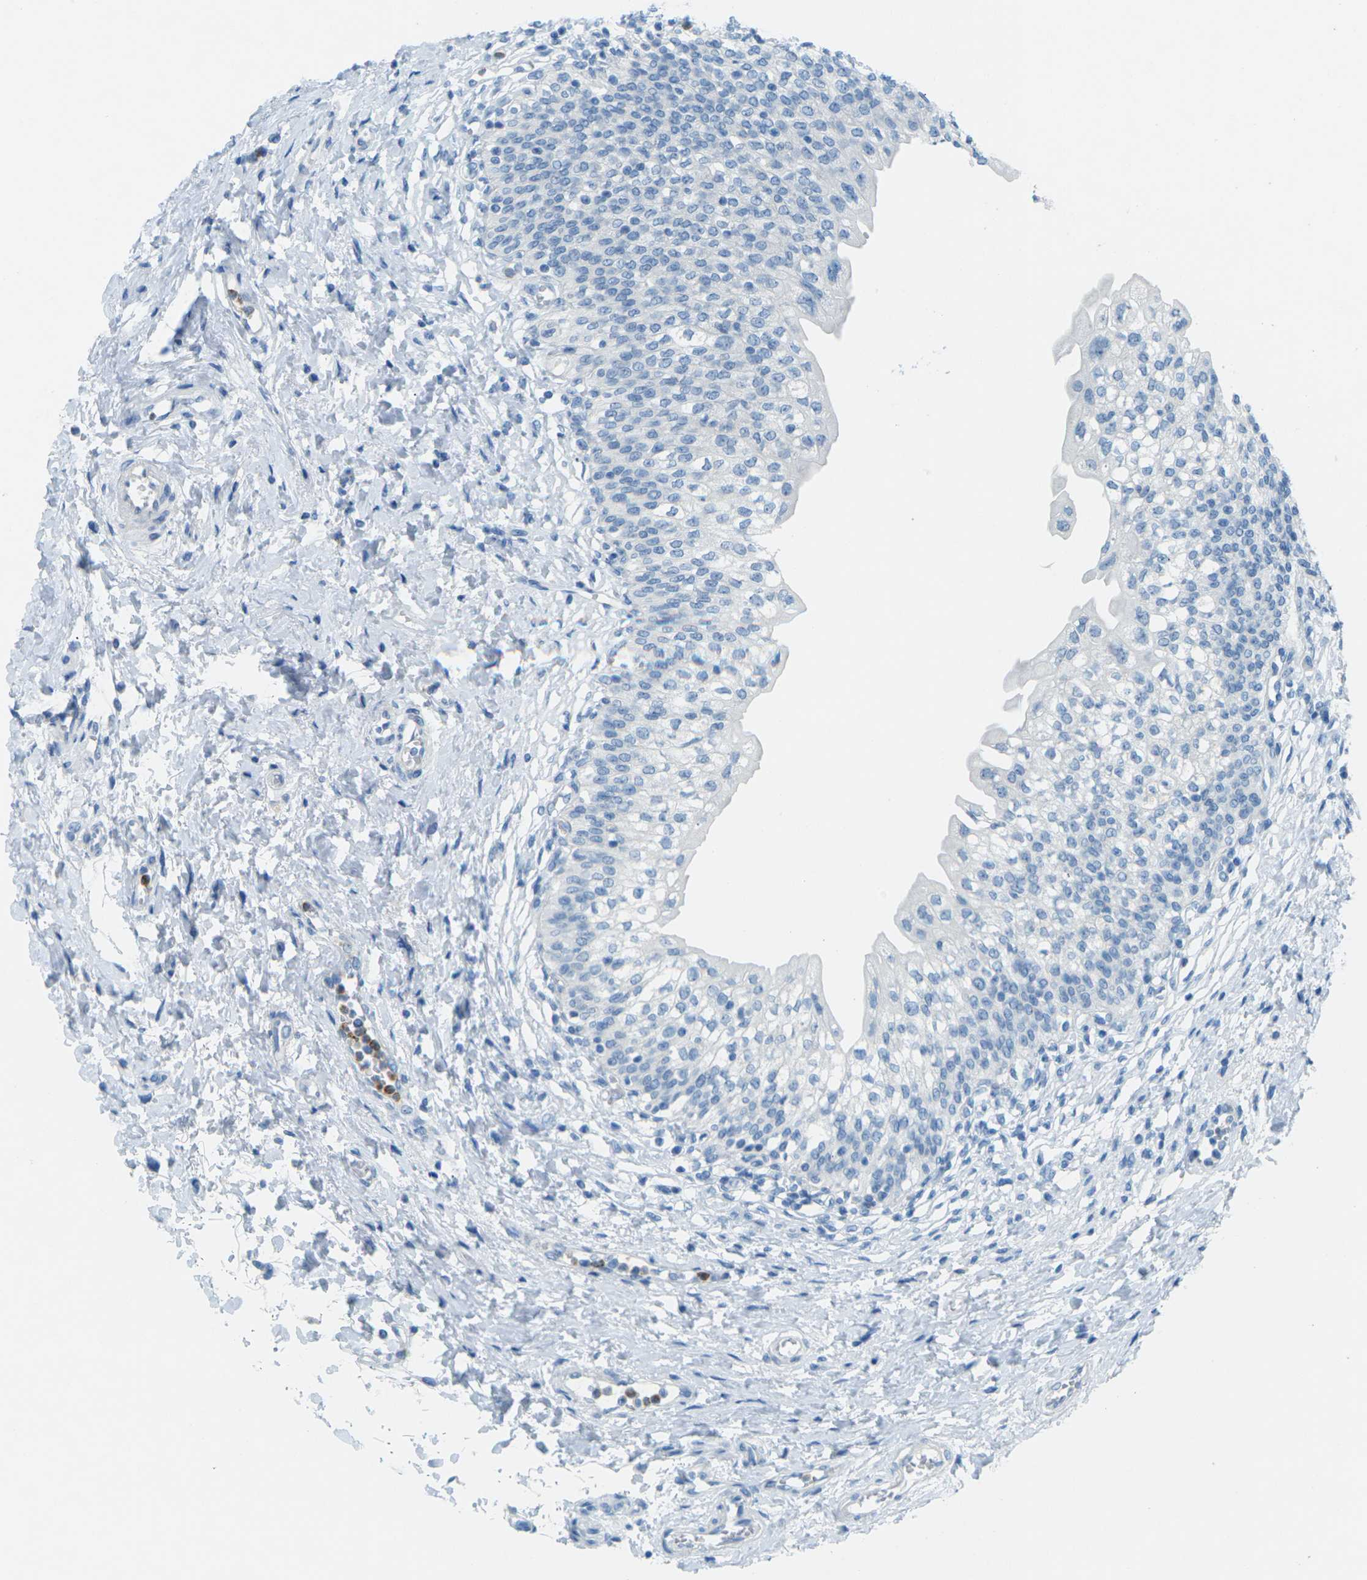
{"staining": {"intensity": "negative", "quantity": "none", "location": "none"}, "tissue": "urinary bladder", "cell_type": "Urothelial cells", "image_type": "normal", "snomed": [{"axis": "morphology", "description": "Normal tissue, NOS"}, {"axis": "topography", "description": "Urinary bladder"}], "caption": "A photomicrograph of human urinary bladder is negative for staining in urothelial cells. (DAB (3,3'-diaminobenzidine) immunohistochemistry visualized using brightfield microscopy, high magnification).", "gene": "CDH16", "patient": {"sex": "male", "age": 55}}